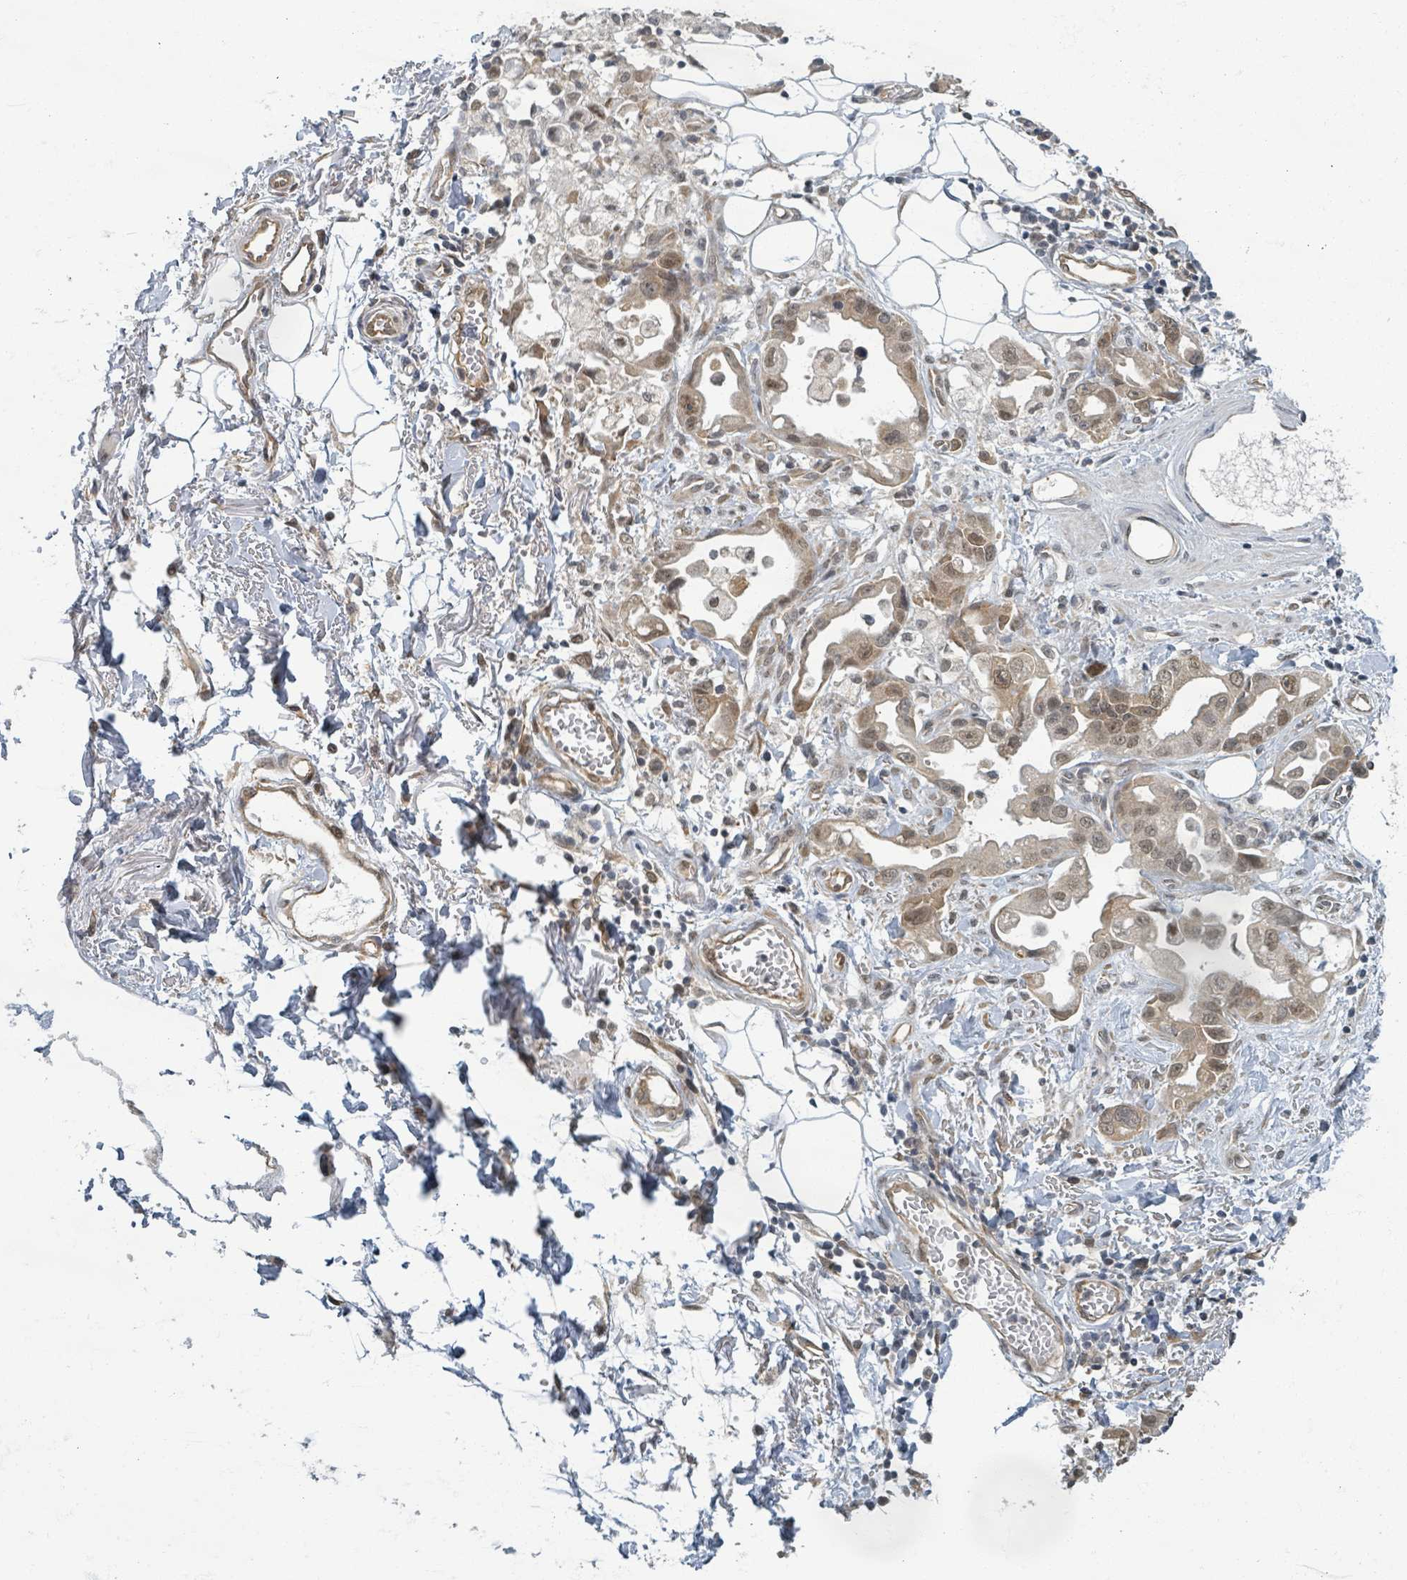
{"staining": {"intensity": "weak", "quantity": ">75%", "location": "cytoplasmic/membranous,nuclear"}, "tissue": "stomach cancer", "cell_type": "Tumor cells", "image_type": "cancer", "snomed": [{"axis": "morphology", "description": "Adenocarcinoma, NOS"}, {"axis": "topography", "description": "Stomach"}], "caption": "The photomicrograph displays staining of stomach cancer (adenocarcinoma), revealing weak cytoplasmic/membranous and nuclear protein expression (brown color) within tumor cells.", "gene": "INTS15", "patient": {"sex": "male", "age": 55}}